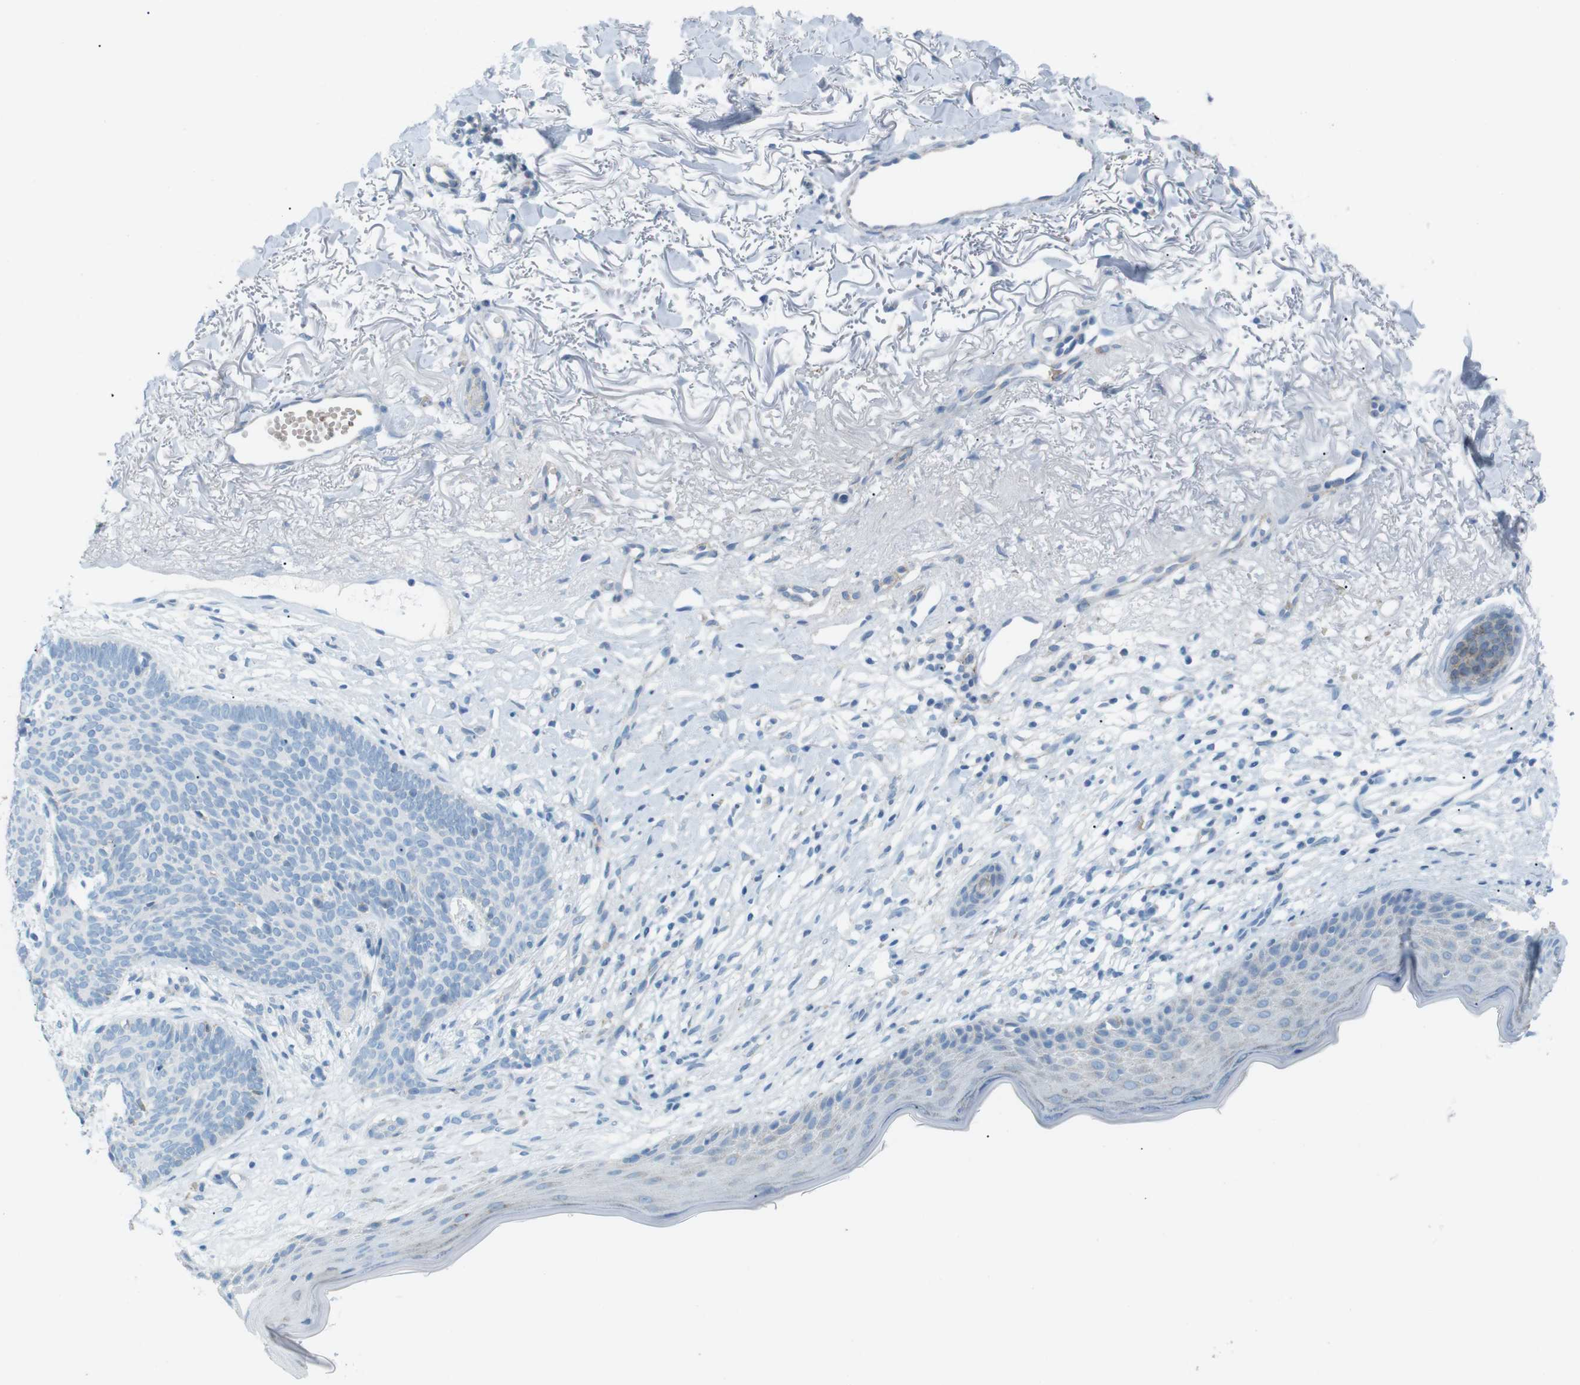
{"staining": {"intensity": "negative", "quantity": "none", "location": "none"}, "tissue": "skin cancer", "cell_type": "Tumor cells", "image_type": "cancer", "snomed": [{"axis": "morphology", "description": "Normal tissue, NOS"}, {"axis": "morphology", "description": "Basal cell carcinoma"}, {"axis": "topography", "description": "Skin"}], "caption": "This is a image of immunohistochemistry staining of skin cancer, which shows no staining in tumor cells. Brightfield microscopy of IHC stained with DAB (3,3'-diaminobenzidine) (brown) and hematoxylin (blue), captured at high magnification.", "gene": "VAMP1", "patient": {"sex": "female", "age": 70}}